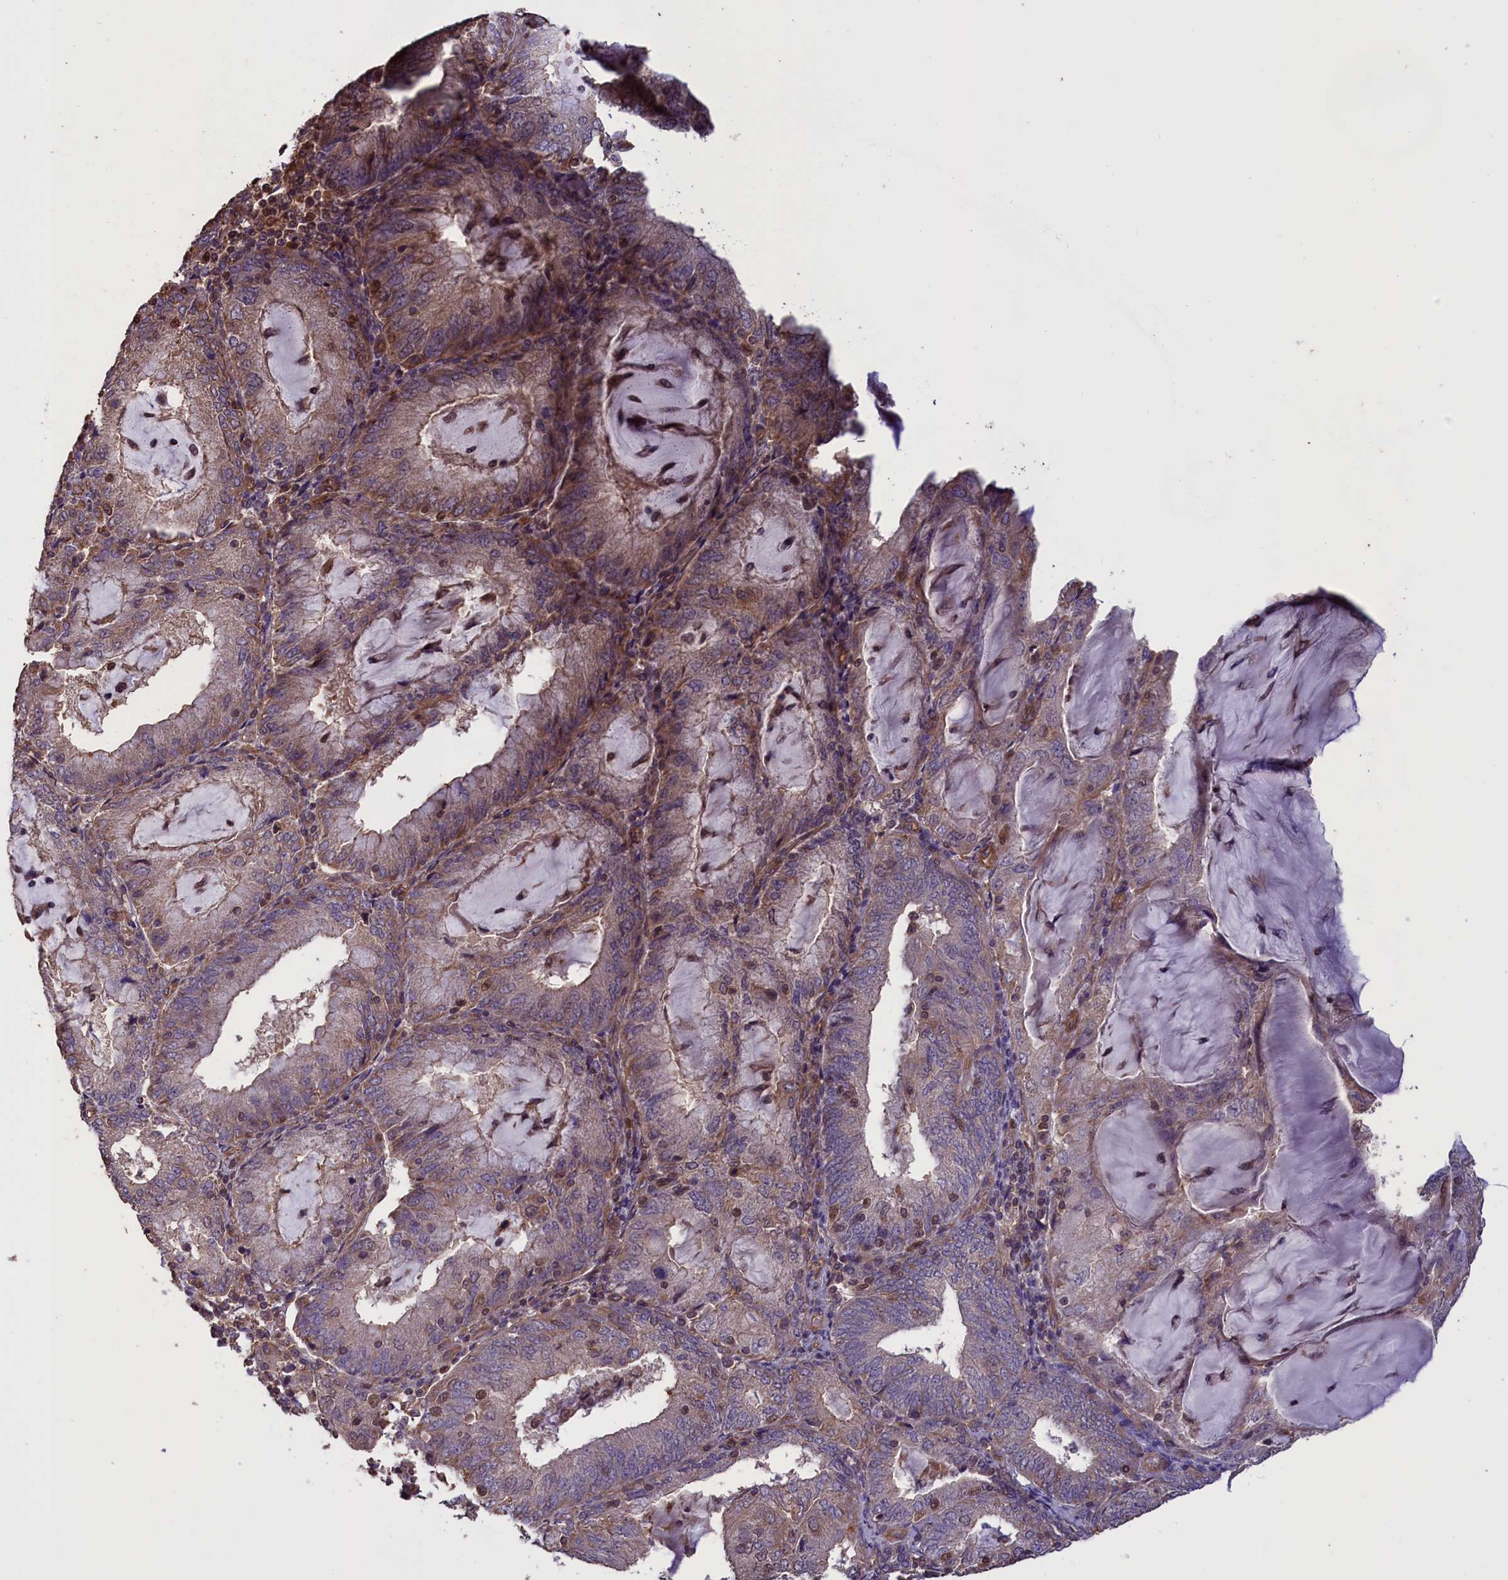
{"staining": {"intensity": "weak", "quantity": "<25%", "location": "cytoplasmic/membranous"}, "tissue": "endometrial cancer", "cell_type": "Tumor cells", "image_type": "cancer", "snomed": [{"axis": "morphology", "description": "Adenocarcinoma, NOS"}, {"axis": "topography", "description": "Endometrium"}], "caption": "This photomicrograph is of adenocarcinoma (endometrial) stained with immunohistochemistry (IHC) to label a protein in brown with the nuclei are counter-stained blue. There is no staining in tumor cells.", "gene": "DAPK3", "patient": {"sex": "female", "age": 81}}